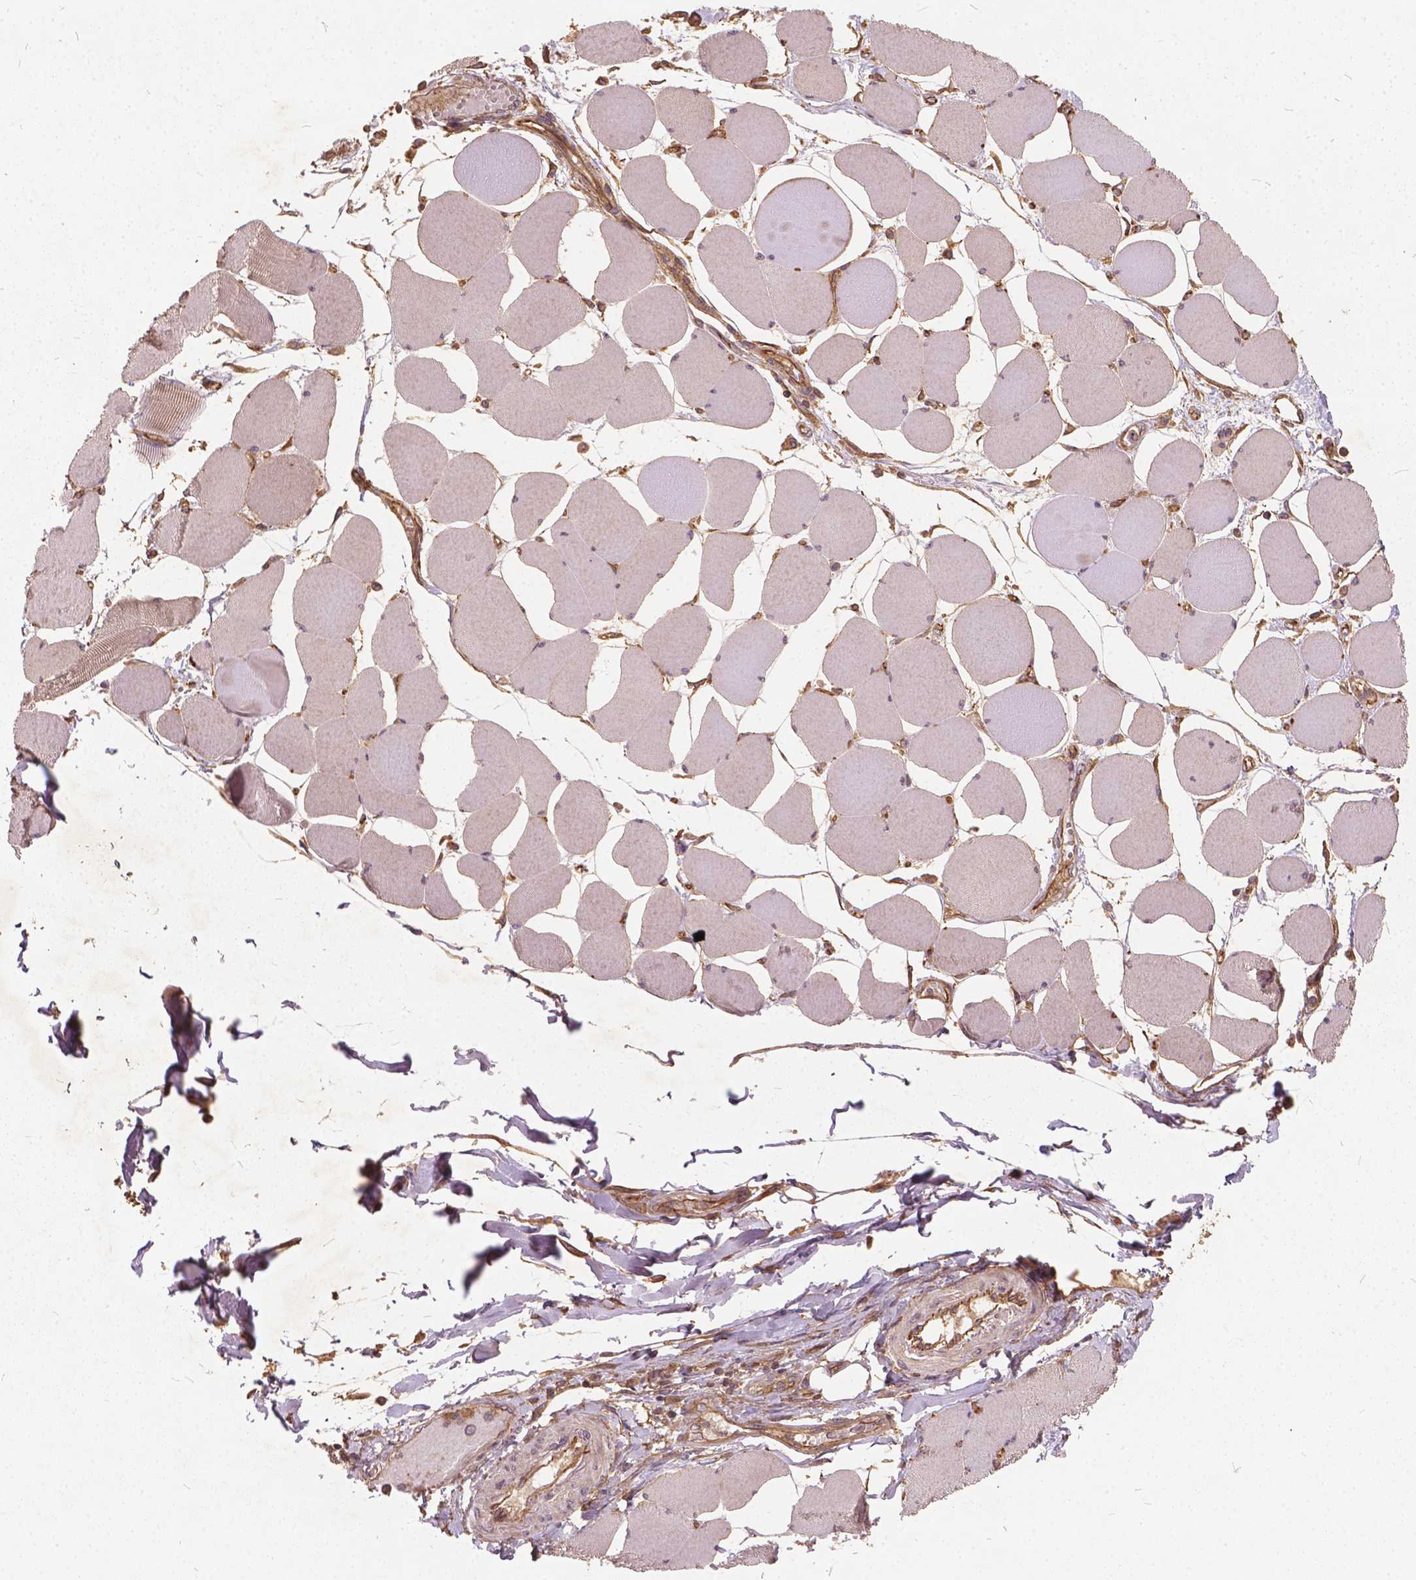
{"staining": {"intensity": "strong", "quantity": "25%-75%", "location": "cytoplasmic/membranous,nuclear"}, "tissue": "skeletal muscle", "cell_type": "Myocytes", "image_type": "normal", "snomed": [{"axis": "morphology", "description": "Normal tissue, NOS"}, {"axis": "topography", "description": "Skeletal muscle"}], "caption": "A brown stain highlights strong cytoplasmic/membranous,nuclear expression of a protein in myocytes of unremarkable skeletal muscle. (IHC, brightfield microscopy, high magnification).", "gene": "UBXN2A", "patient": {"sex": "female", "age": 75}}